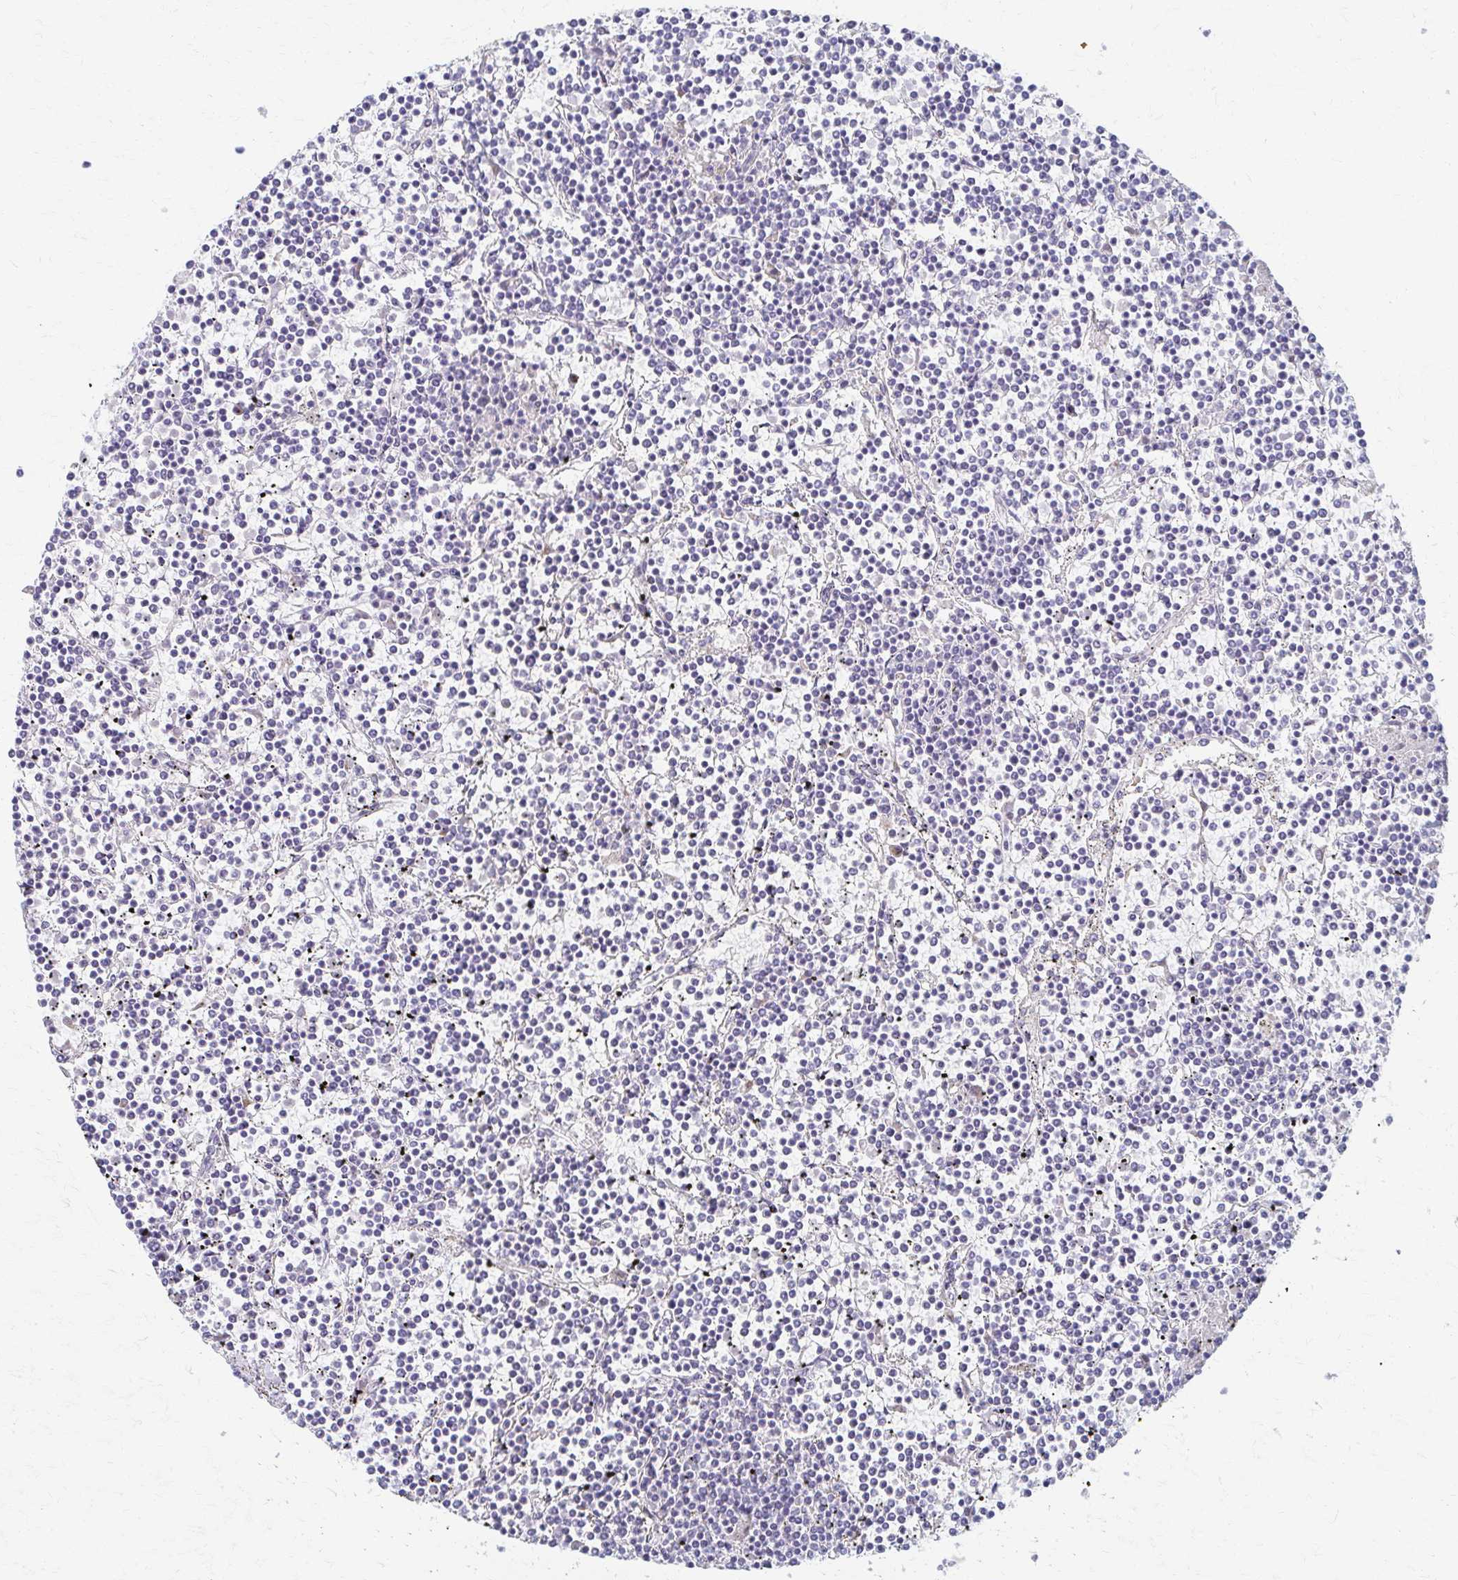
{"staining": {"intensity": "negative", "quantity": "none", "location": "none"}, "tissue": "lymphoma", "cell_type": "Tumor cells", "image_type": "cancer", "snomed": [{"axis": "morphology", "description": "Malignant lymphoma, non-Hodgkin's type, Low grade"}, {"axis": "topography", "description": "Spleen"}], "caption": "This is a image of immunohistochemistry (IHC) staining of lymphoma, which shows no staining in tumor cells.", "gene": "TM9SF1", "patient": {"sex": "female", "age": 19}}